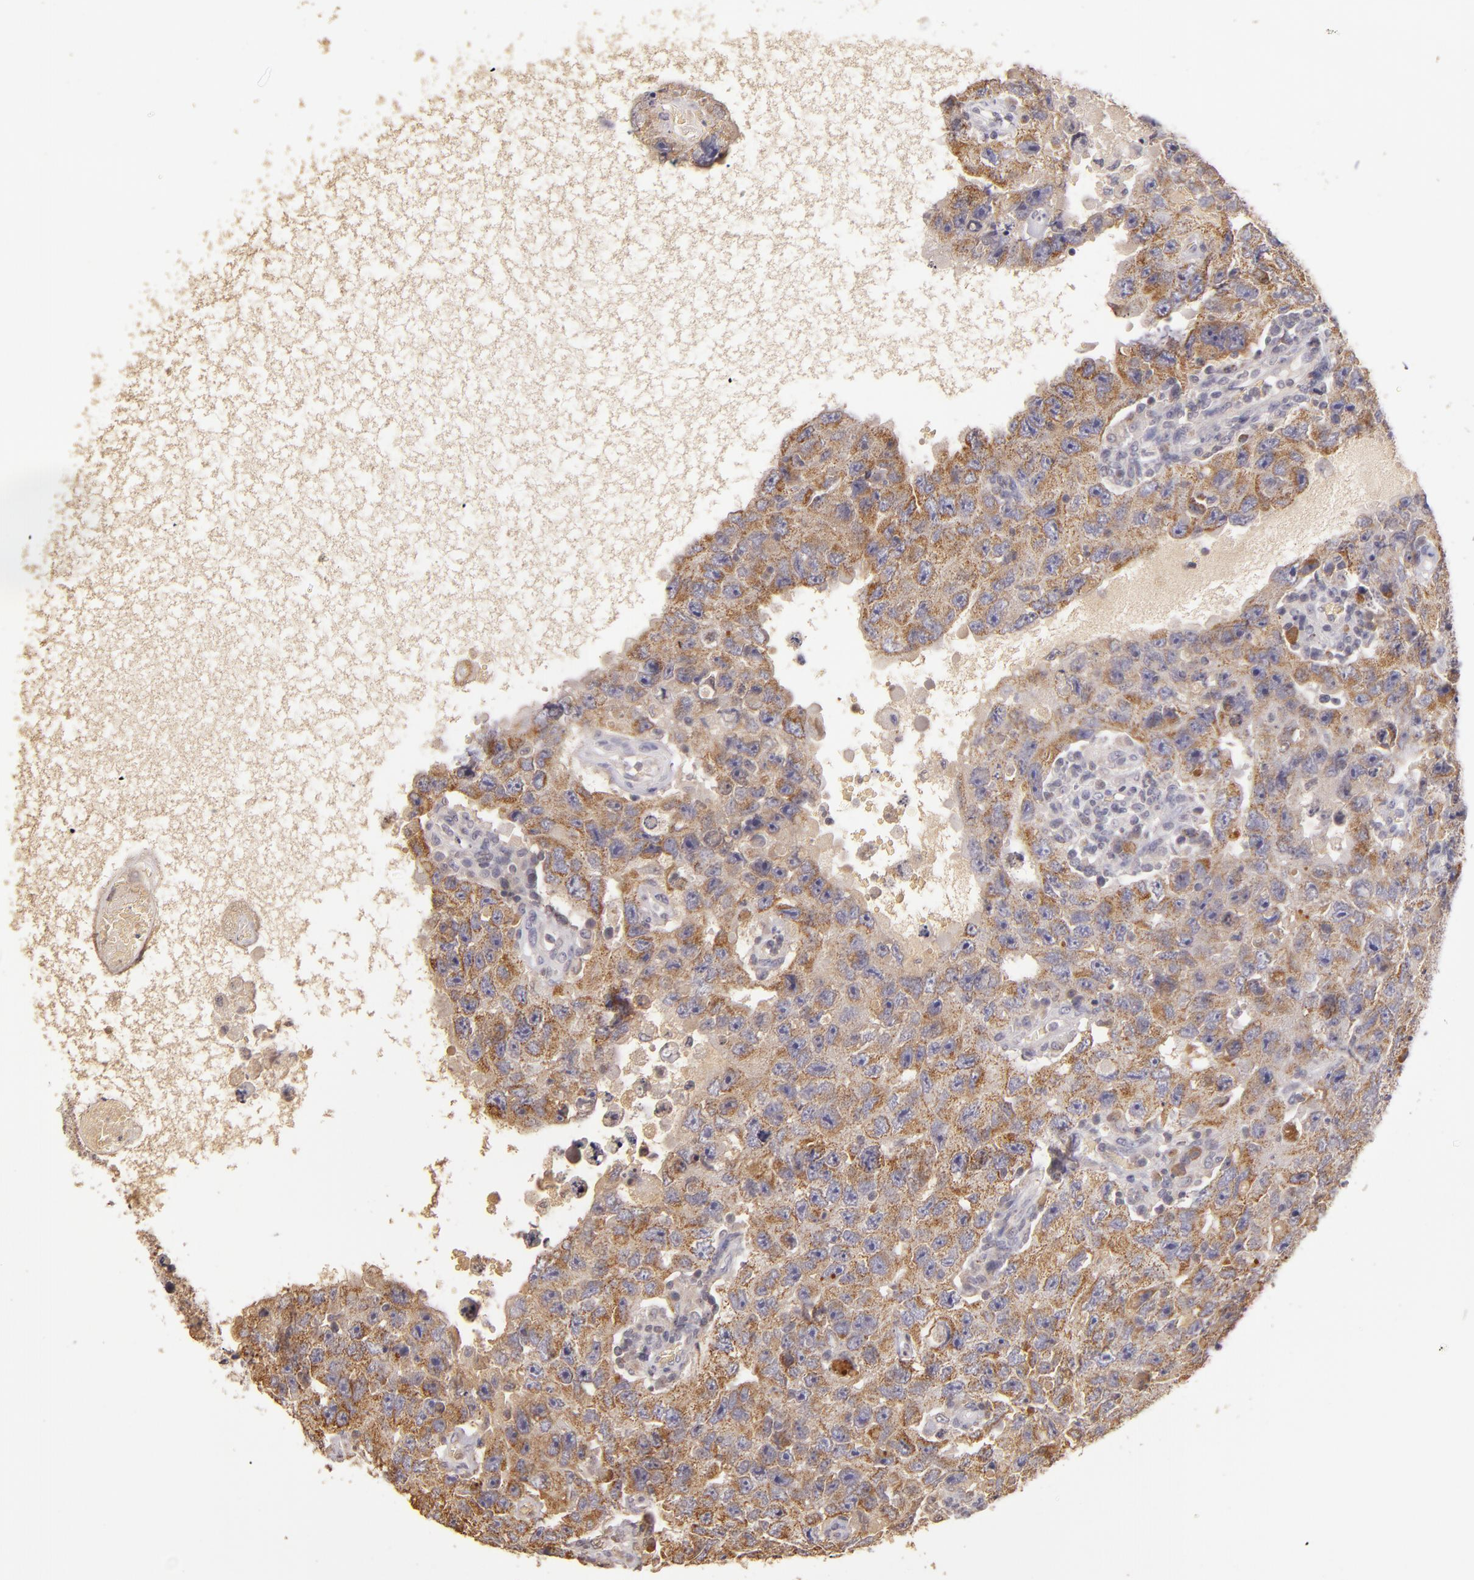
{"staining": {"intensity": "moderate", "quantity": ">75%", "location": "cytoplasmic/membranous"}, "tissue": "testis cancer", "cell_type": "Tumor cells", "image_type": "cancer", "snomed": [{"axis": "morphology", "description": "Carcinoma, Embryonal, NOS"}, {"axis": "topography", "description": "Testis"}], "caption": "Moderate cytoplasmic/membranous expression for a protein is appreciated in about >75% of tumor cells of testis cancer using immunohistochemistry.", "gene": "ABL1", "patient": {"sex": "male", "age": 26}}